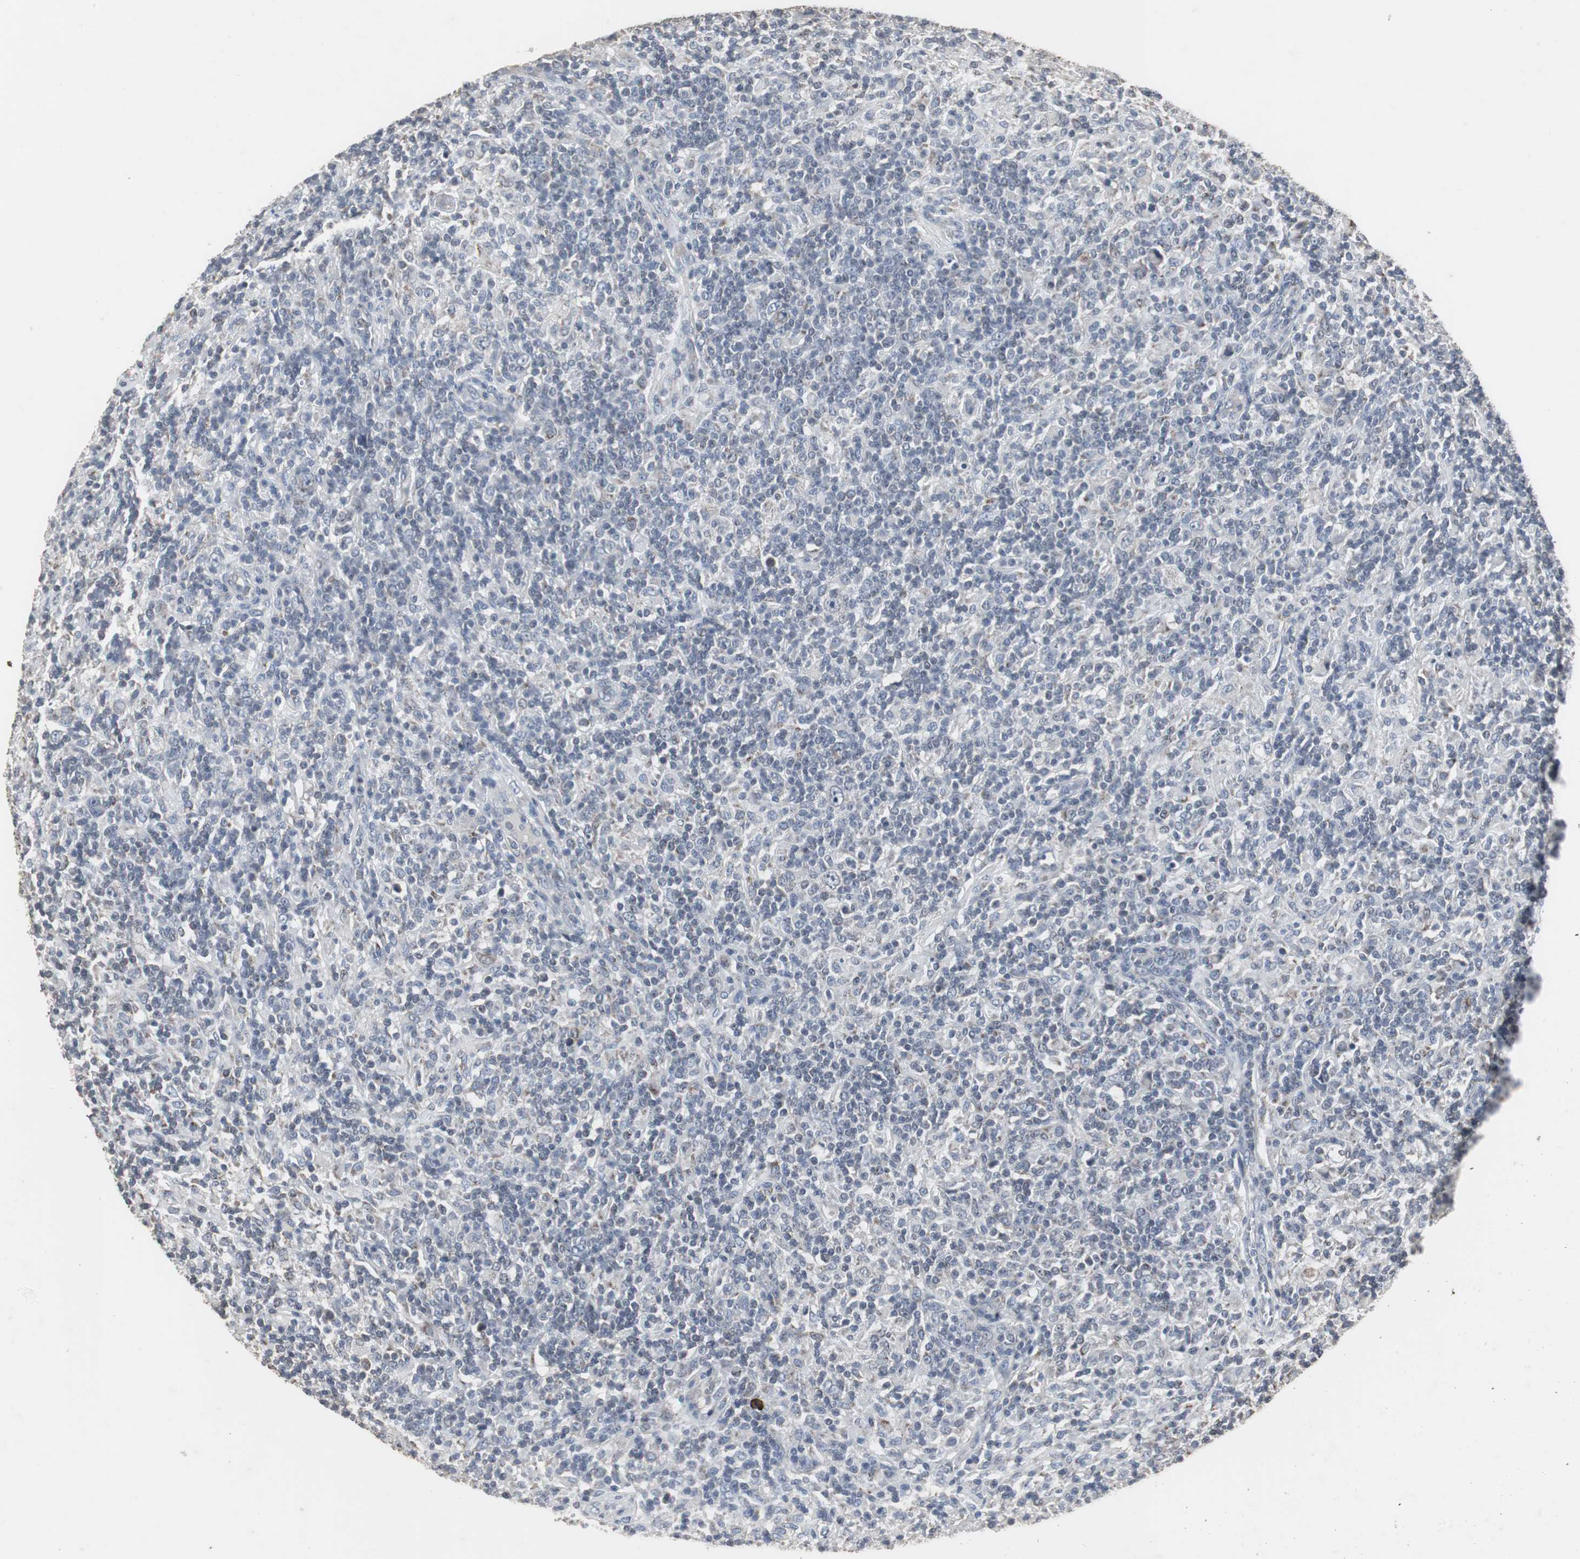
{"staining": {"intensity": "negative", "quantity": "none", "location": "none"}, "tissue": "lymphoma", "cell_type": "Tumor cells", "image_type": "cancer", "snomed": [{"axis": "morphology", "description": "Hodgkin's disease, NOS"}, {"axis": "topography", "description": "Lymph node"}], "caption": "This is an immunohistochemistry (IHC) micrograph of lymphoma. There is no positivity in tumor cells.", "gene": "ACAA1", "patient": {"sex": "male", "age": 70}}